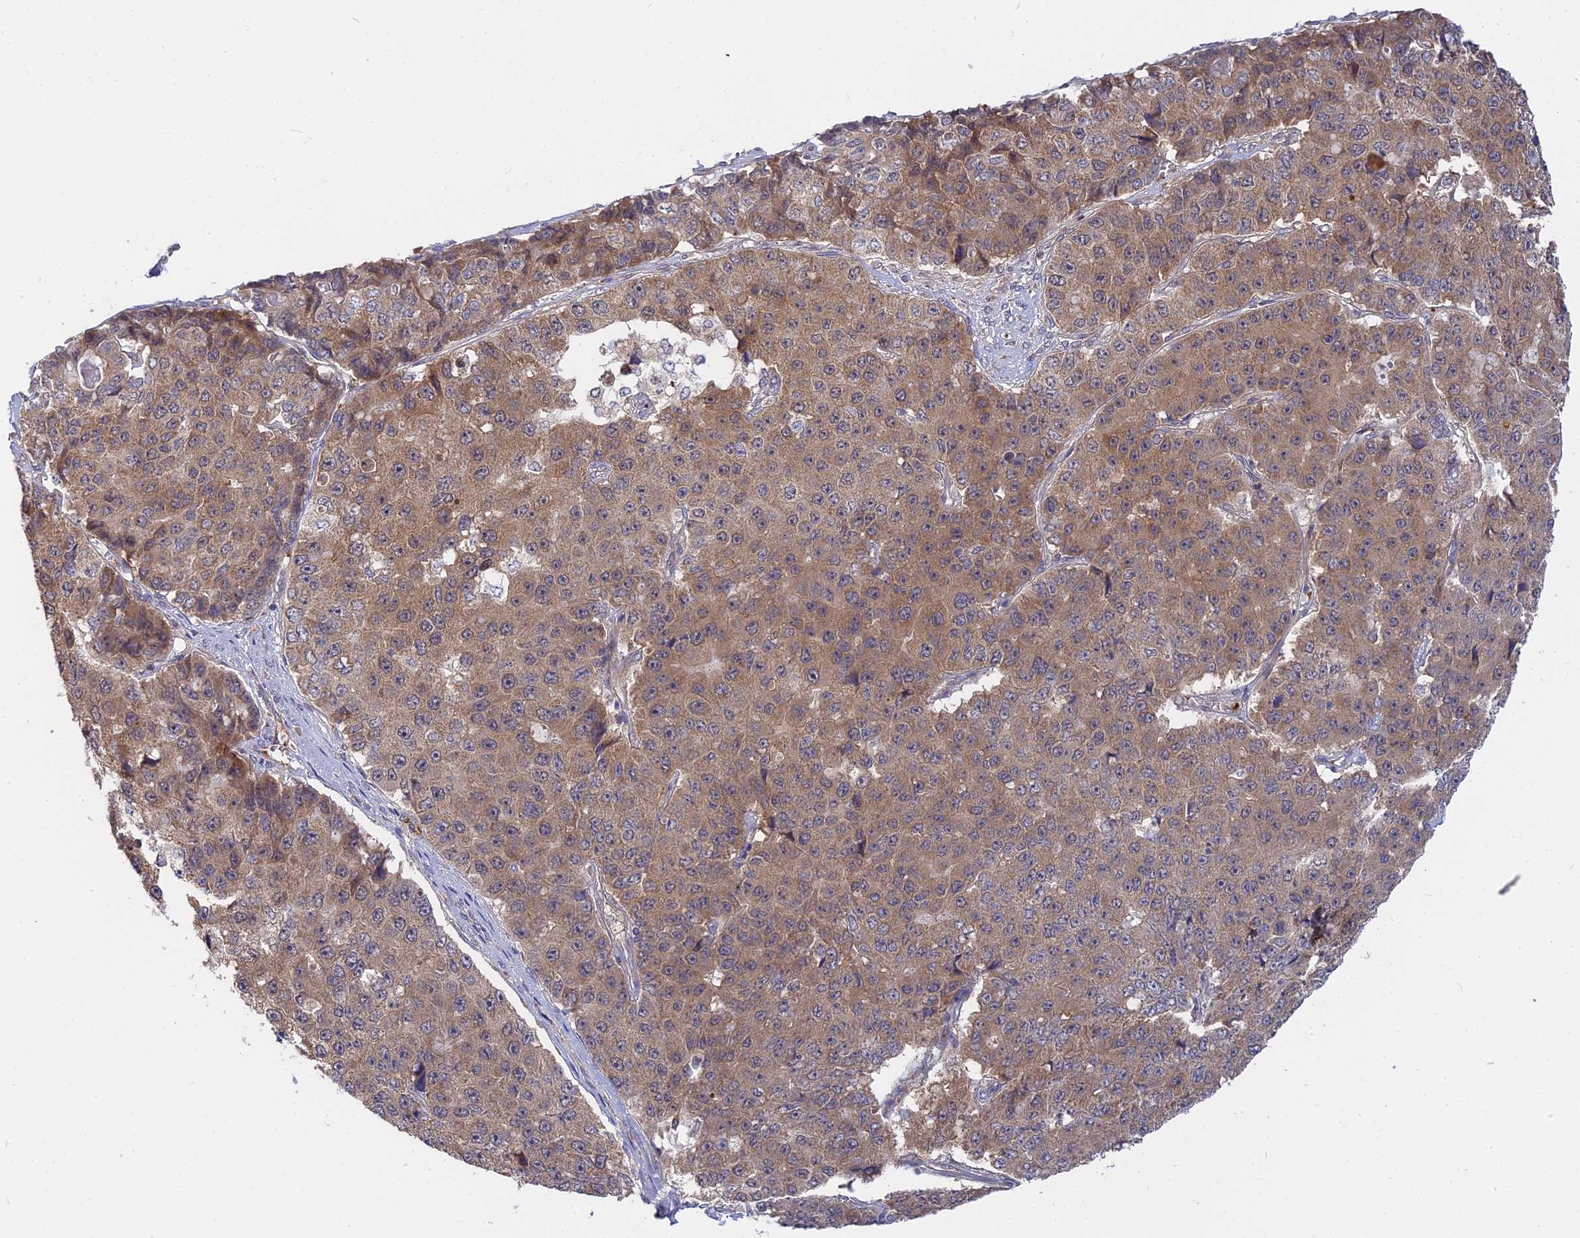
{"staining": {"intensity": "moderate", "quantity": ">75%", "location": "cytoplasmic/membranous"}, "tissue": "pancreatic cancer", "cell_type": "Tumor cells", "image_type": "cancer", "snomed": [{"axis": "morphology", "description": "Adenocarcinoma, NOS"}, {"axis": "topography", "description": "Pancreas"}], "caption": "DAB immunohistochemical staining of pancreatic cancer exhibits moderate cytoplasmic/membranous protein staining in approximately >75% of tumor cells.", "gene": "IL21R", "patient": {"sex": "male", "age": 50}}